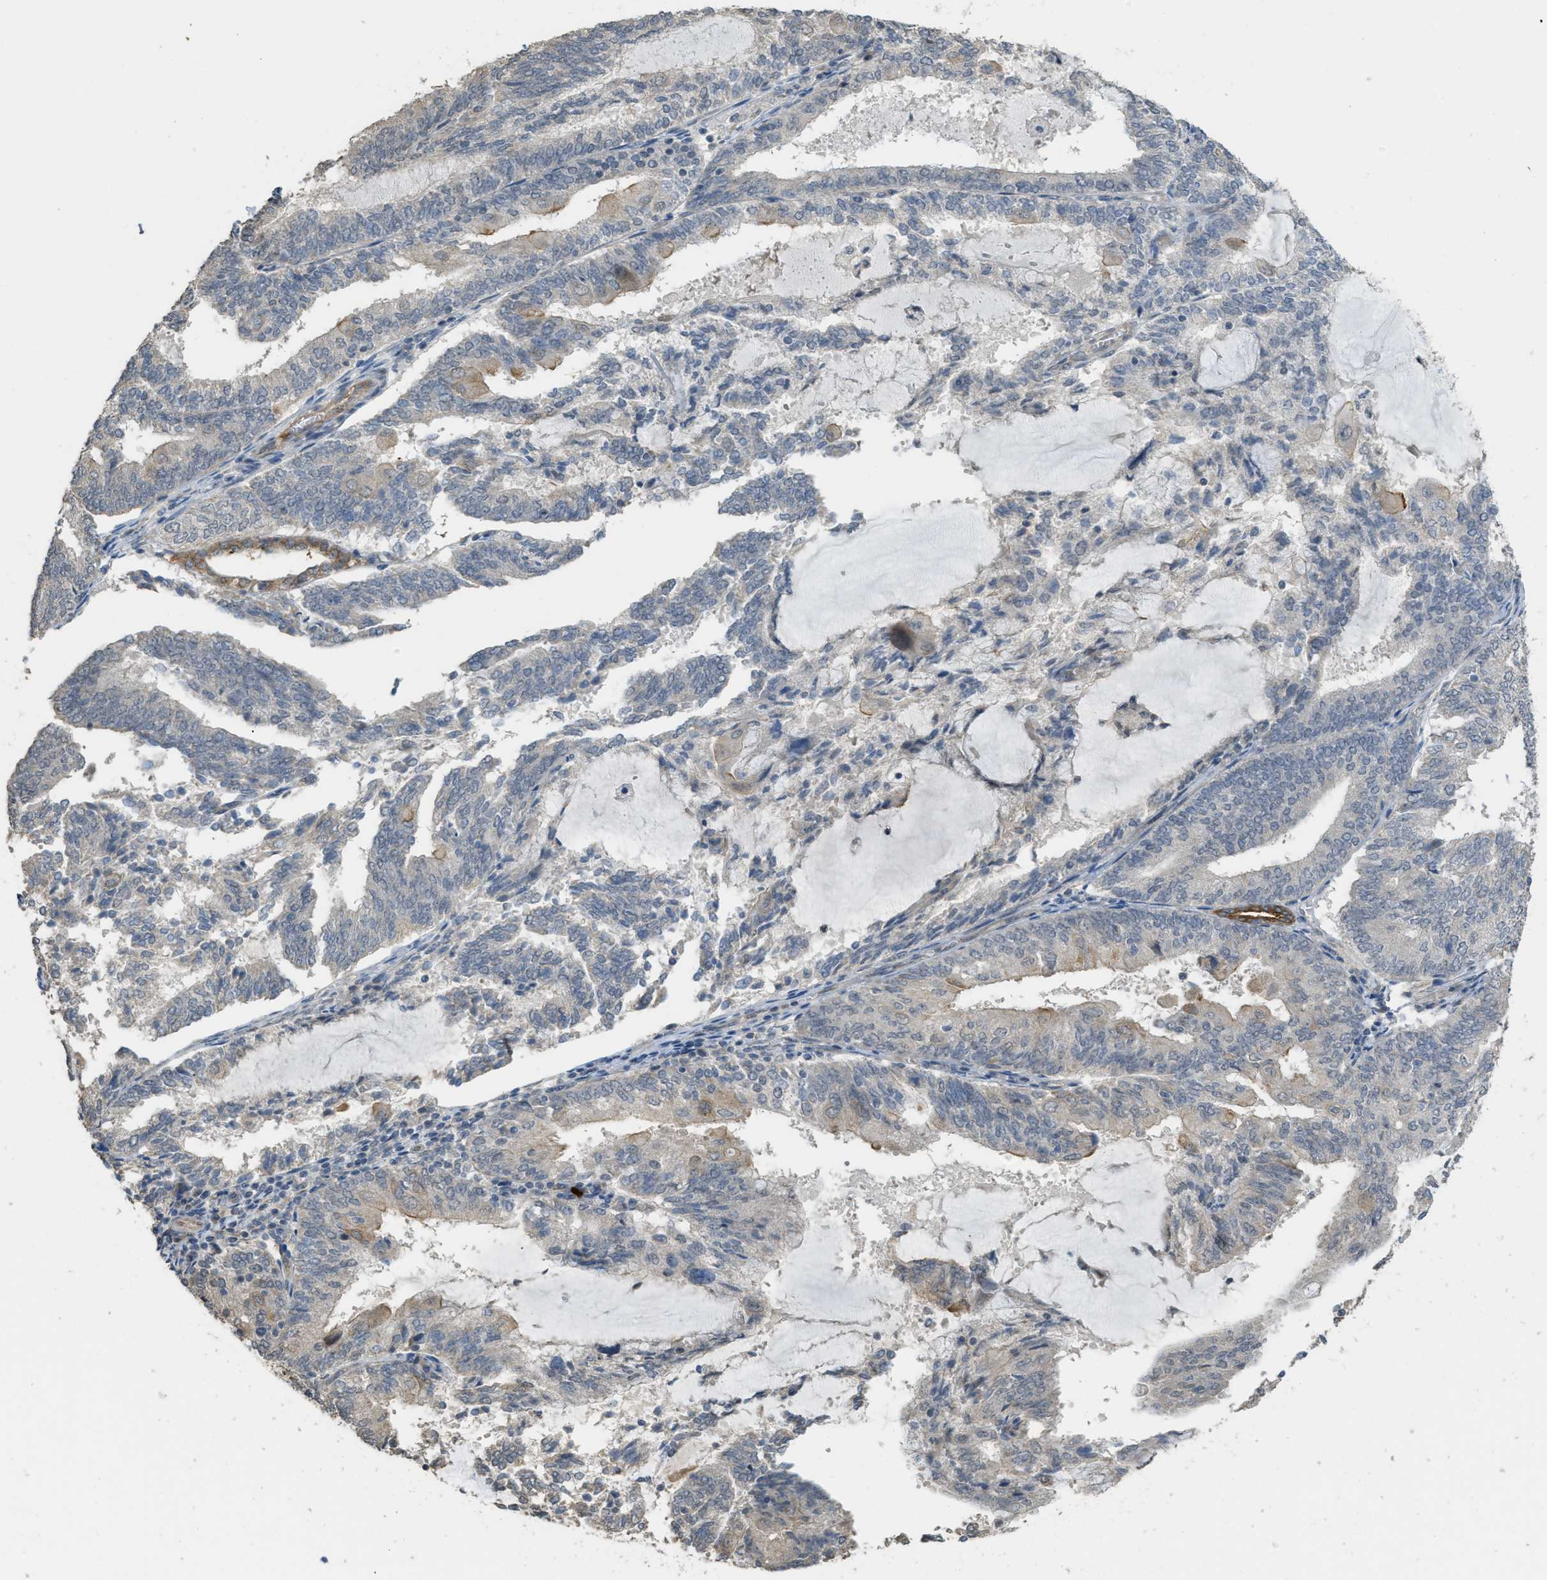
{"staining": {"intensity": "weak", "quantity": "<25%", "location": "cytoplasmic/membranous"}, "tissue": "endometrial cancer", "cell_type": "Tumor cells", "image_type": "cancer", "snomed": [{"axis": "morphology", "description": "Adenocarcinoma, NOS"}, {"axis": "topography", "description": "Endometrium"}], "caption": "The histopathology image shows no significant staining in tumor cells of endometrial cancer (adenocarcinoma).", "gene": "IGF2BP2", "patient": {"sex": "female", "age": 81}}